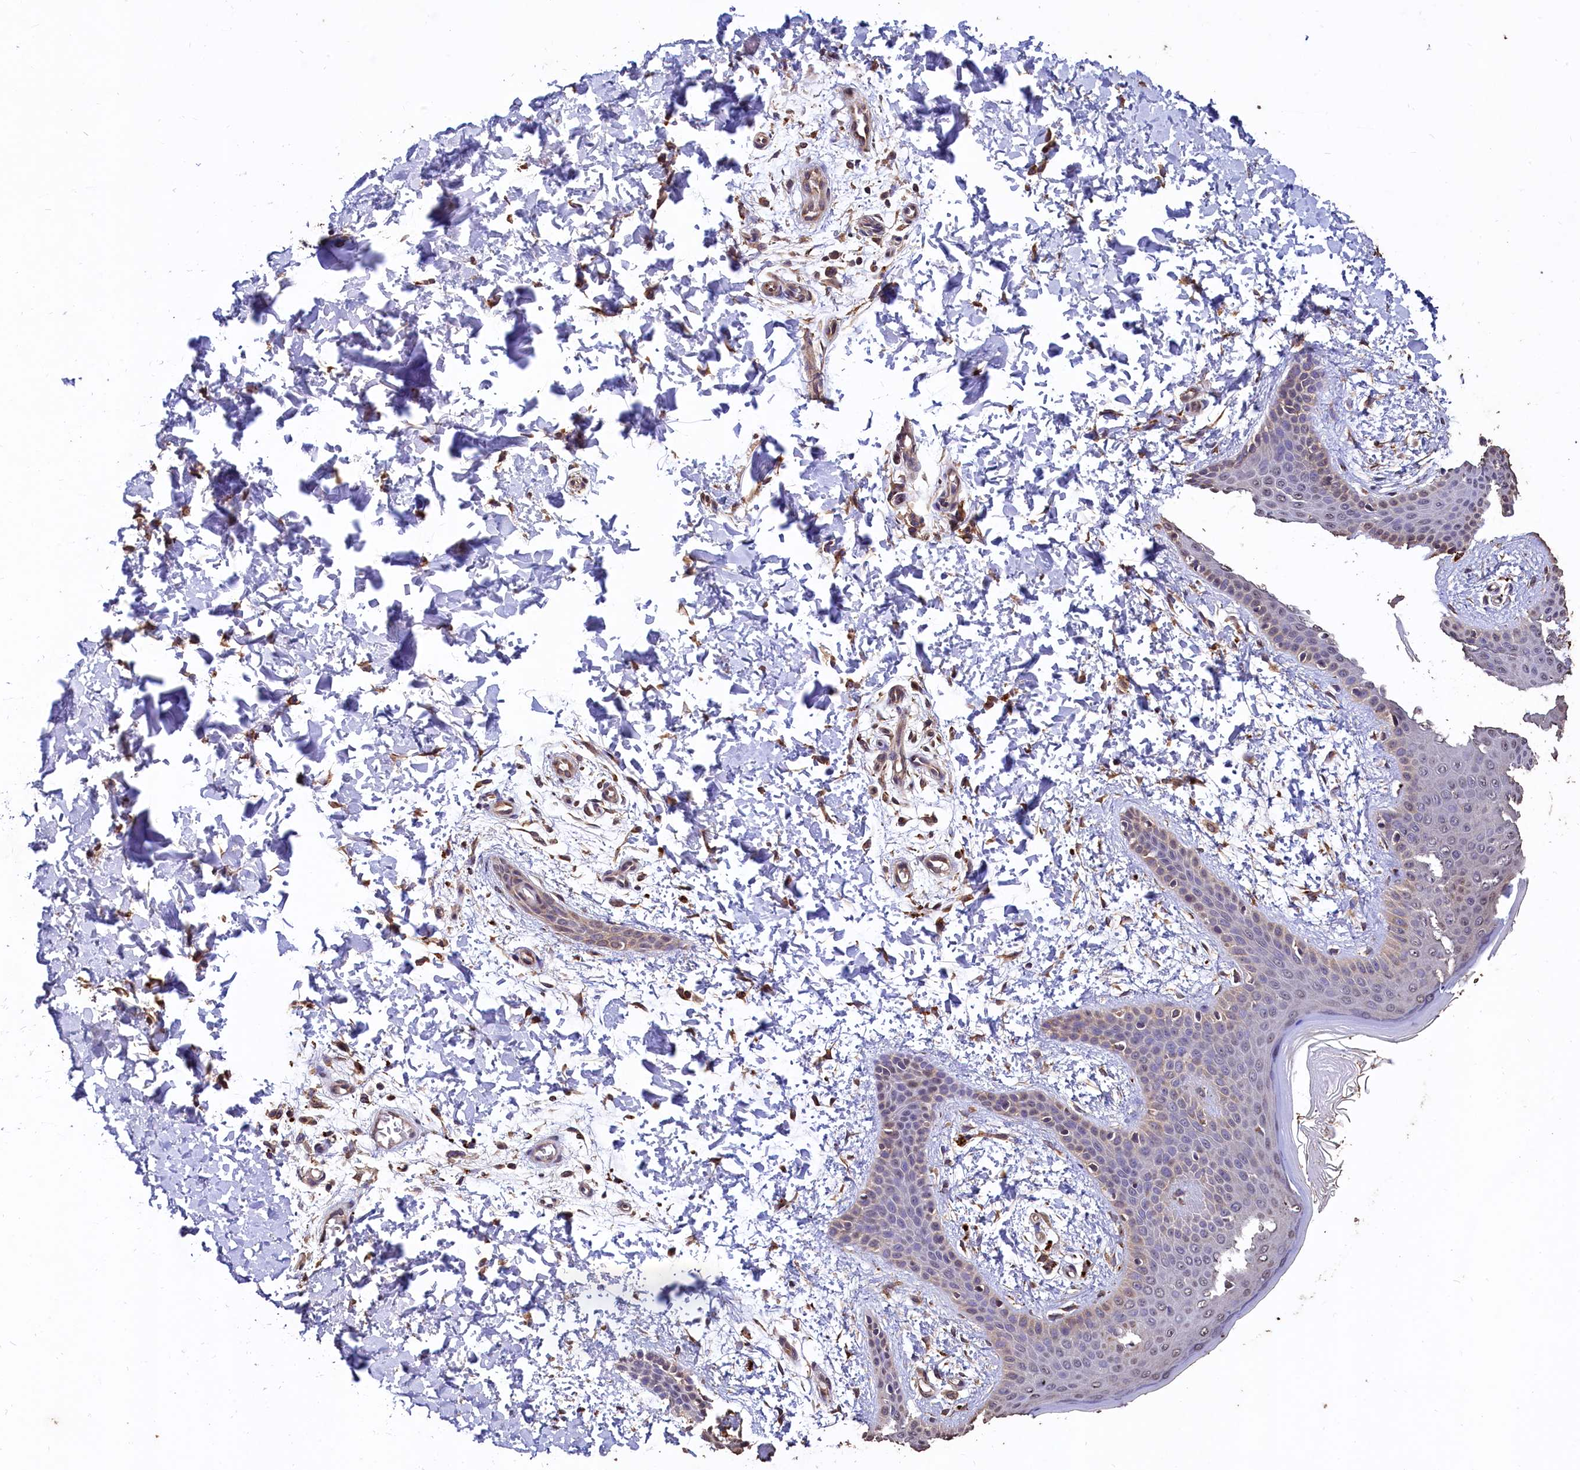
{"staining": {"intensity": "moderate", "quantity": ">75%", "location": "cytoplasmic/membranous"}, "tissue": "skin", "cell_type": "Fibroblasts", "image_type": "normal", "snomed": [{"axis": "morphology", "description": "Normal tissue, NOS"}, {"axis": "topography", "description": "Skin"}], "caption": "Protein expression analysis of unremarkable human skin reveals moderate cytoplasmic/membranous positivity in about >75% of fibroblasts. Nuclei are stained in blue.", "gene": "LSM4", "patient": {"sex": "male", "age": 36}}